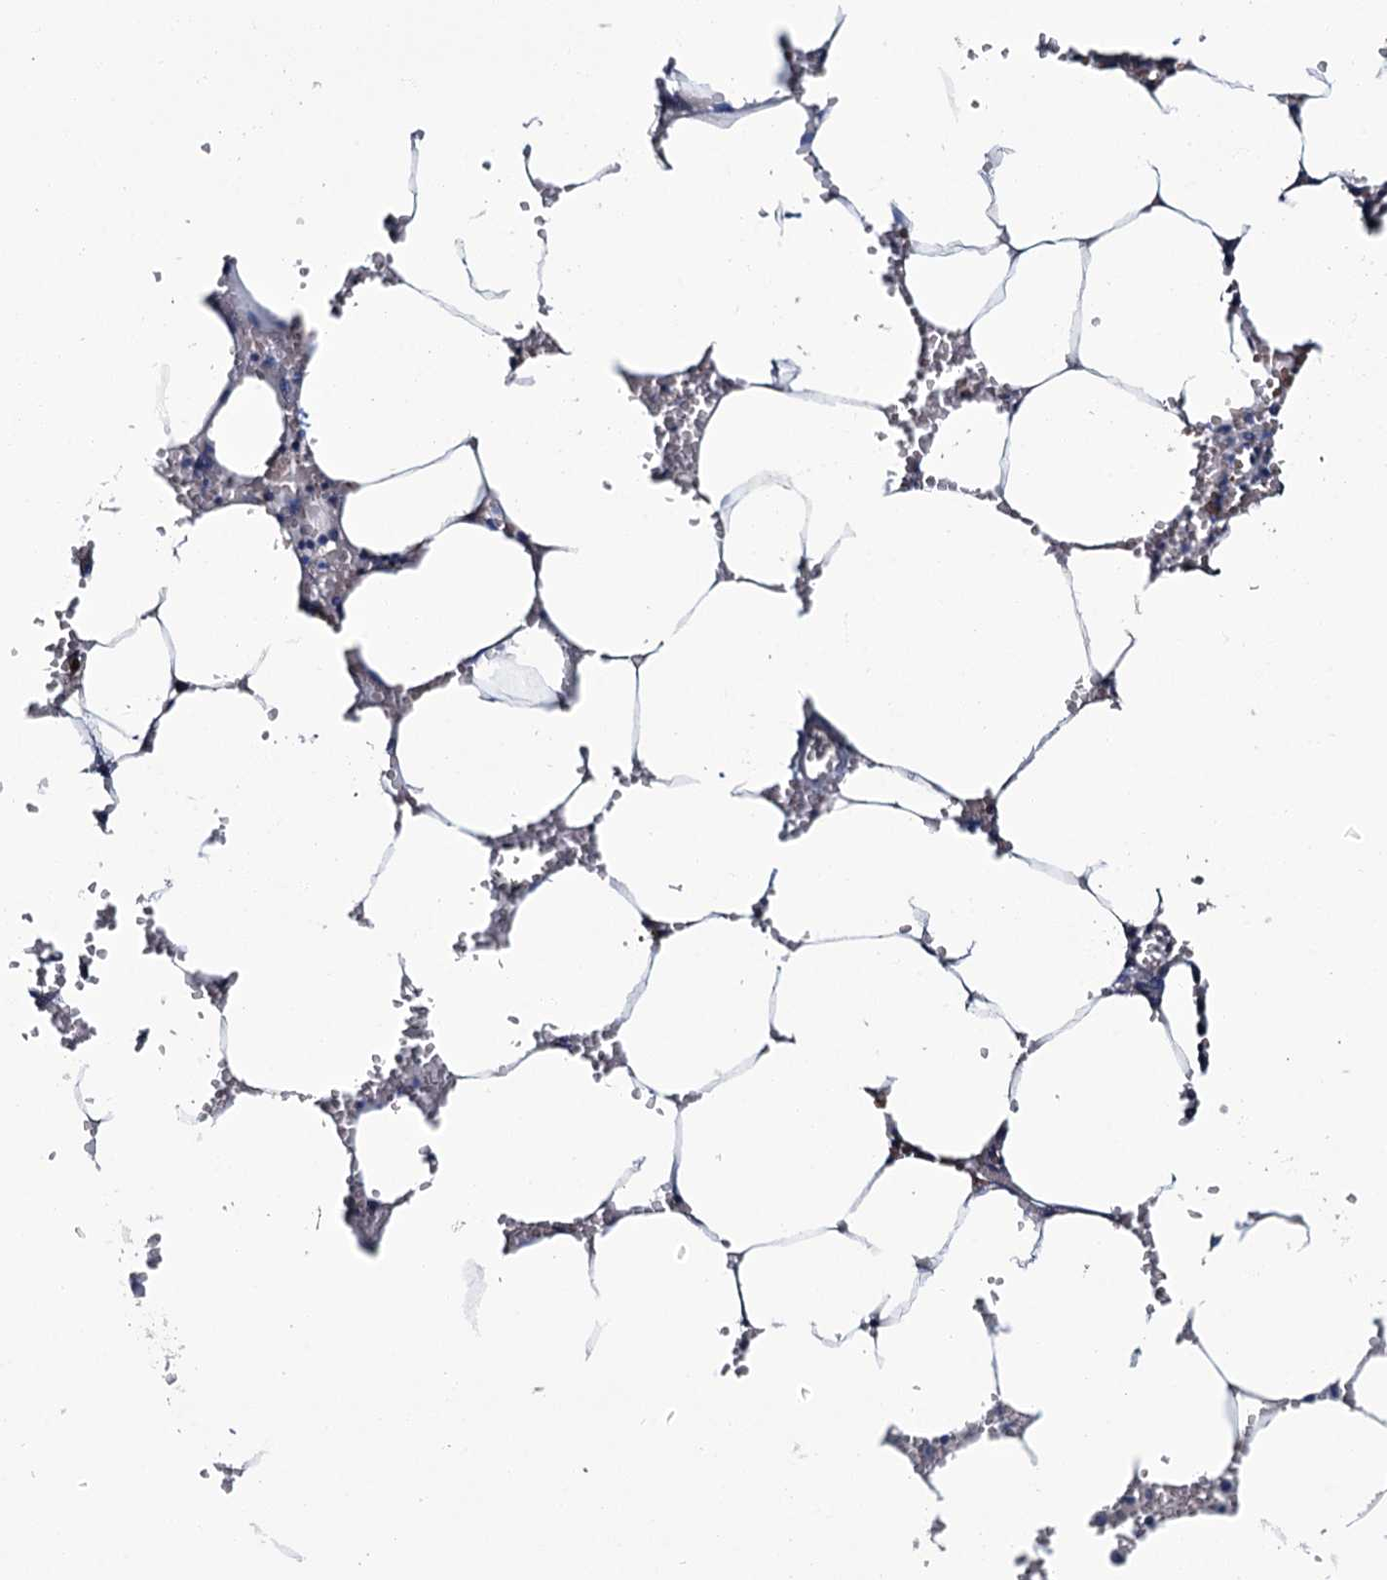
{"staining": {"intensity": "moderate", "quantity": "<25%", "location": "cytoplasmic/membranous"}, "tissue": "bone marrow", "cell_type": "Hematopoietic cells", "image_type": "normal", "snomed": [{"axis": "morphology", "description": "Normal tissue, NOS"}, {"axis": "topography", "description": "Bone marrow"}], "caption": "Immunohistochemical staining of benign human bone marrow exhibits low levels of moderate cytoplasmic/membranous positivity in about <25% of hematopoietic cells.", "gene": "SNCB", "patient": {"sex": "male", "age": 70}}